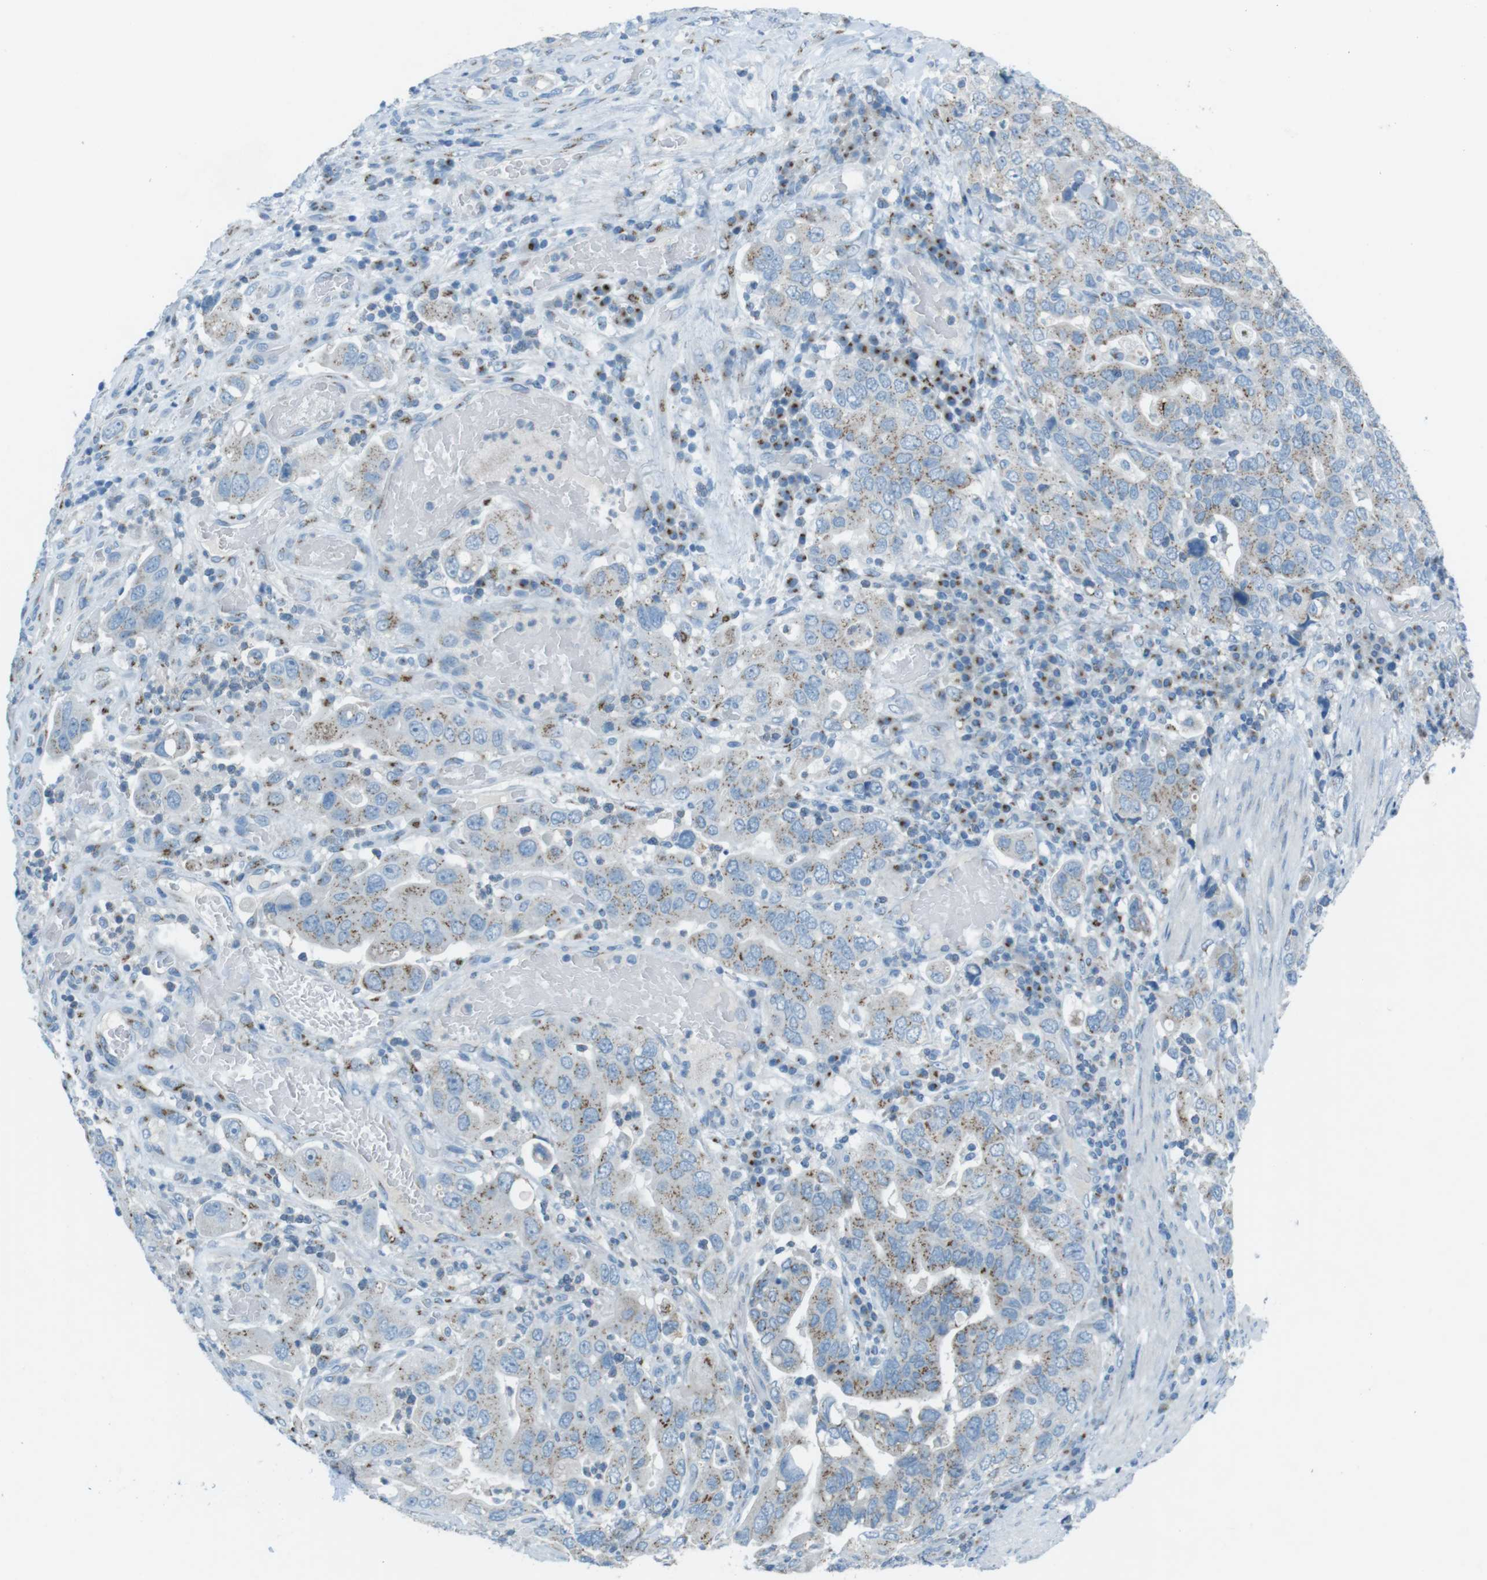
{"staining": {"intensity": "moderate", "quantity": "25%-75%", "location": "cytoplasmic/membranous"}, "tissue": "stomach cancer", "cell_type": "Tumor cells", "image_type": "cancer", "snomed": [{"axis": "morphology", "description": "Adenocarcinoma, NOS"}, {"axis": "topography", "description": "Stomach, upper"}], "caption": "Protein staining of stomach adenocarcinoma tissue demonstrates moderate cytoplasmic/membranous staining in approximately 25%-75% of tumor cells.", "gene": "TXNDC15", "patient": {"sex": "male", "age": 62}}